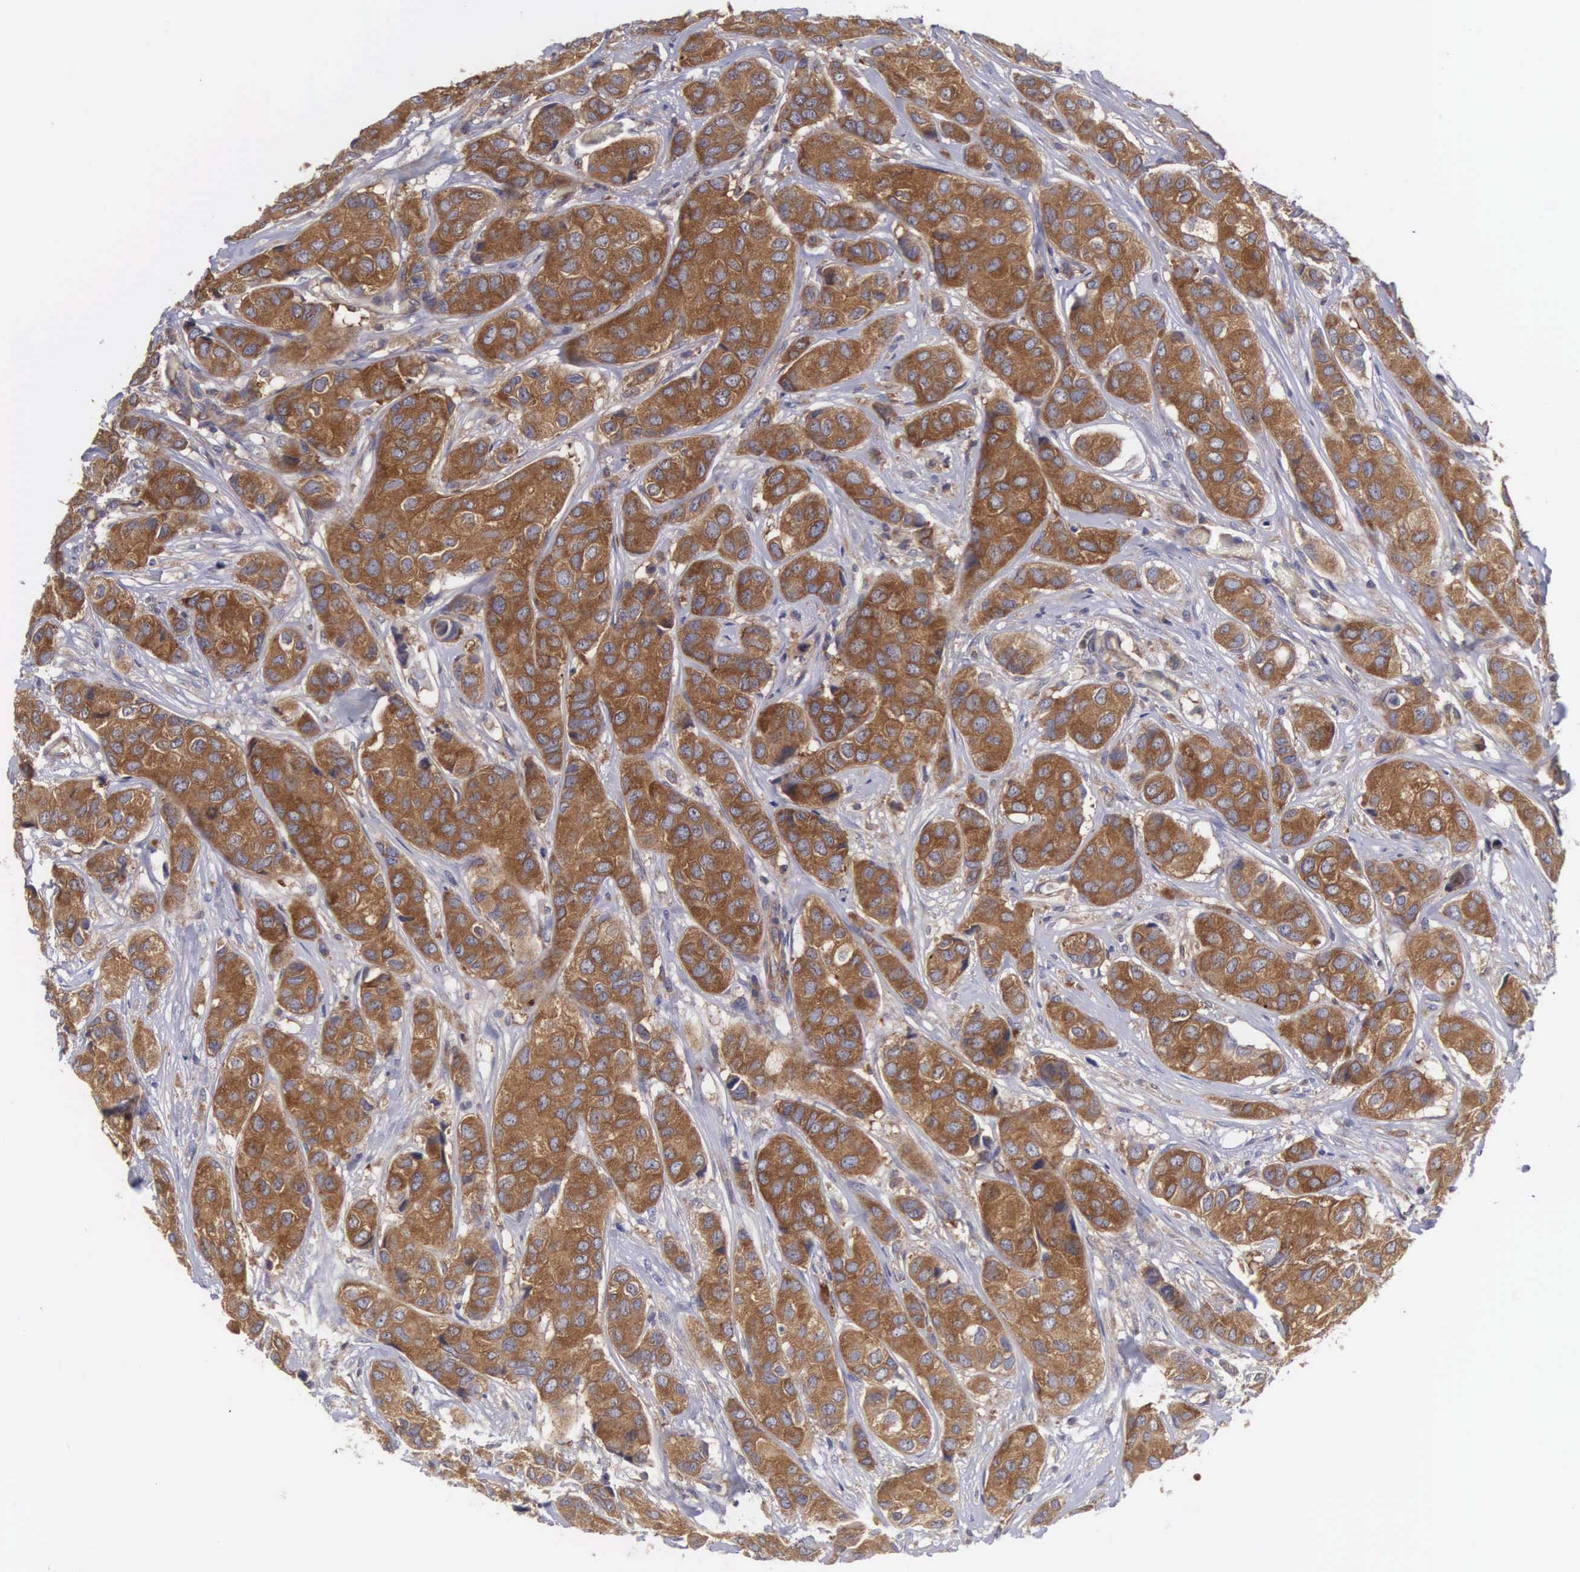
{"staining": {"intensity": "moderate", "quantity": ">75%", "location": "cytoplasmic/membranous"}, "tissue": "breast cancer", "cell_type": "Tumor cells", "image_type": "cancer", "snomed": [{"axis": "morphology", "description": "Duct carcinoma"}, {"axis": "topography", "description": "Breast"}], "caption": "A medium amount of moderate cytoplasmic/membranous staining is appreciated in about >75% of tumor cells in breast invasive ductal carcinoma tissue.", "gene": "GRIPAP1", "patient": {"sex": "female", "age": 68}}